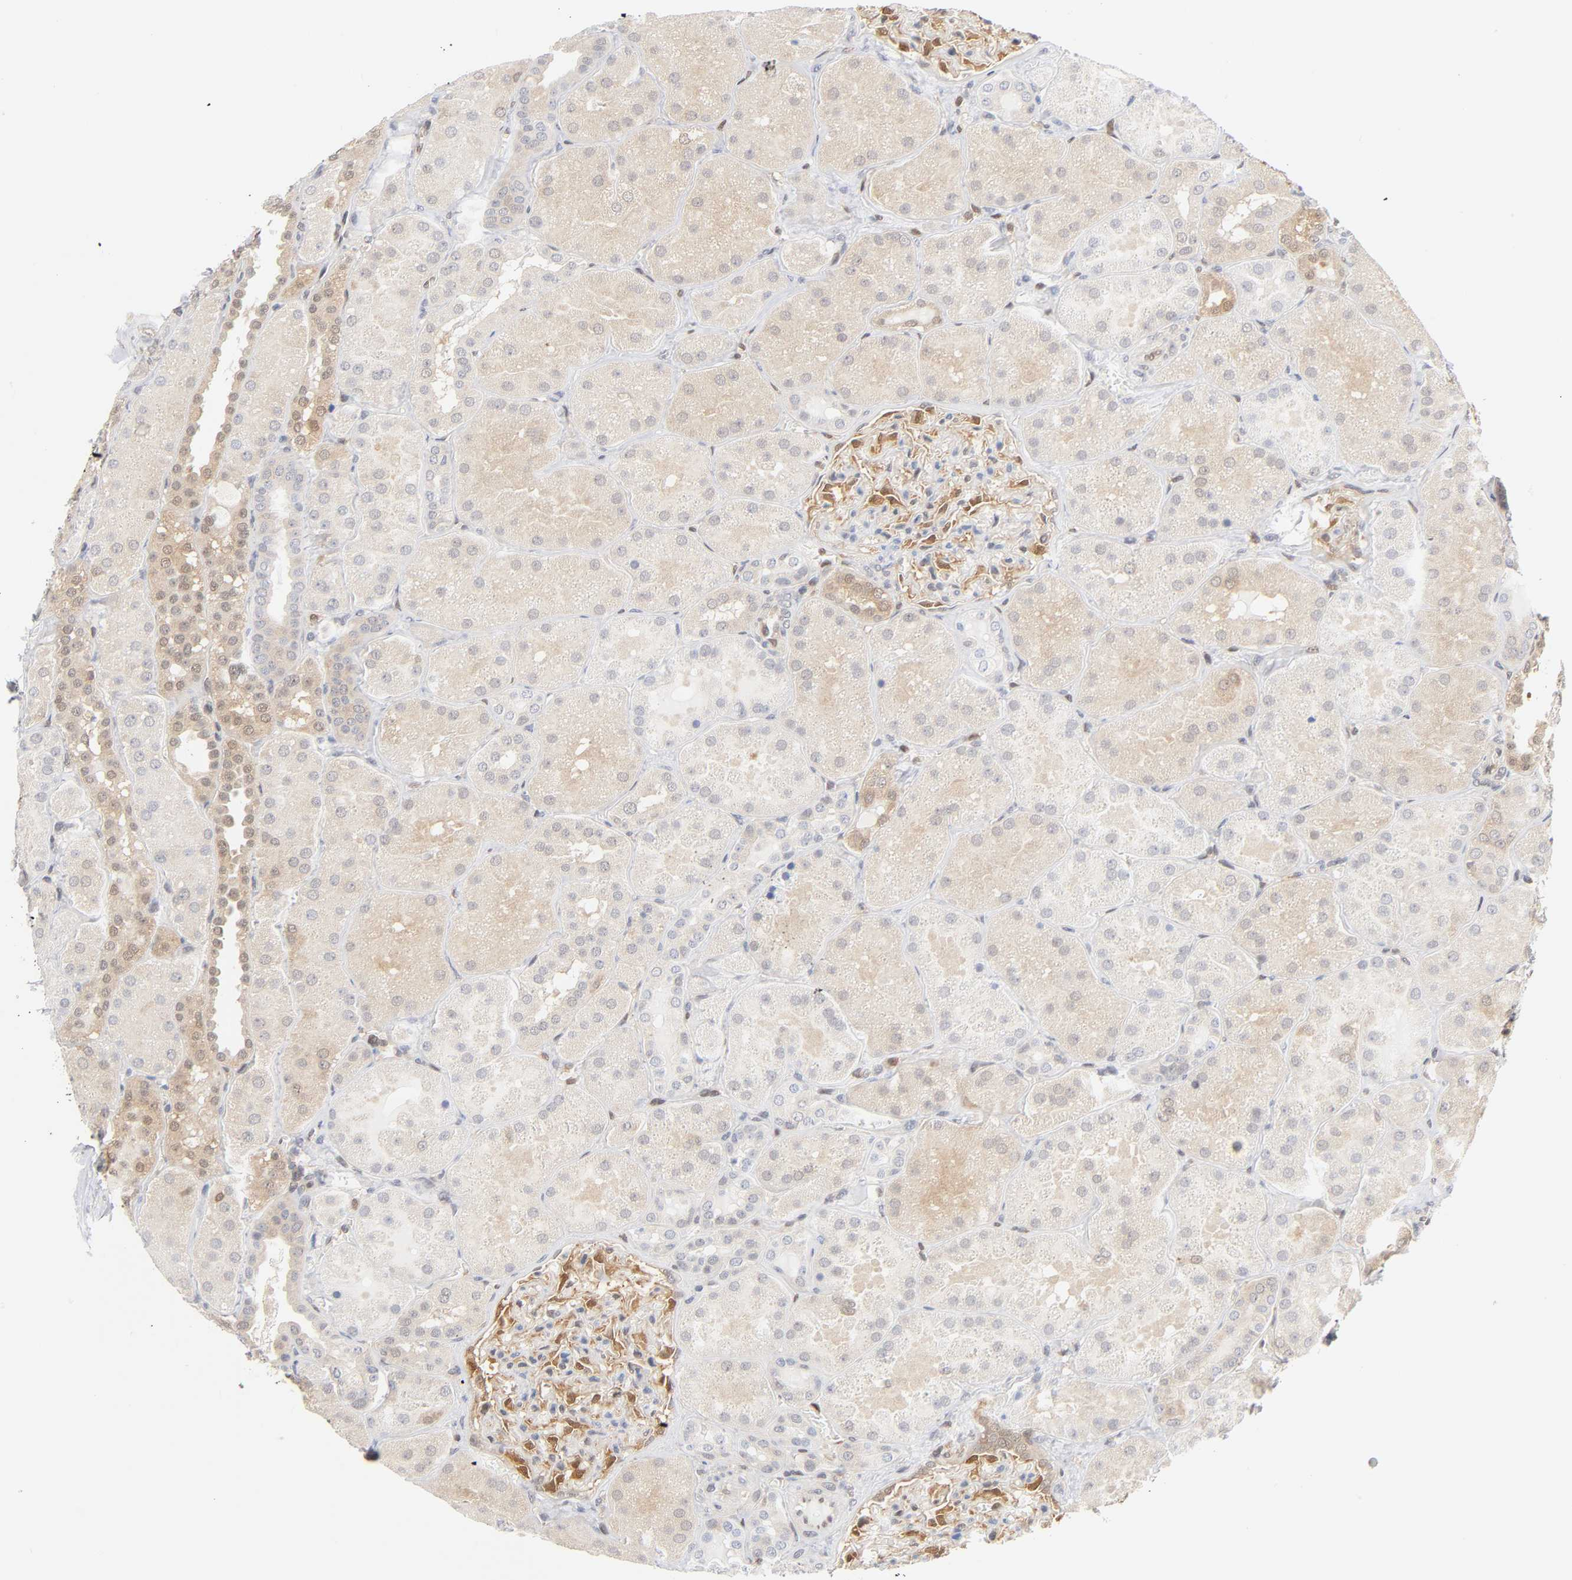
{"staining": {"intensity": "strong", "quantity": "<25%", "location": "cytoplasmic/membranous"}, "tissue": "kidney", "cell_type": "Cells in glomeruli", "image_type": "normal", "snomed": [{"axis": "morphology", "description": "Normal tissue, NOS"}, {"axis": "topography", "description": "Kidney"}], "caption": "A medium amount of strong cytoplasmic/membranous positivity is seen in approximately <25% of cells in glomeruli in normal kidney. (Brightfield microscopy of DAB IHC at high magnification).", "gene": "DFFB", "patient": {"sex": "male", "age": 28}}